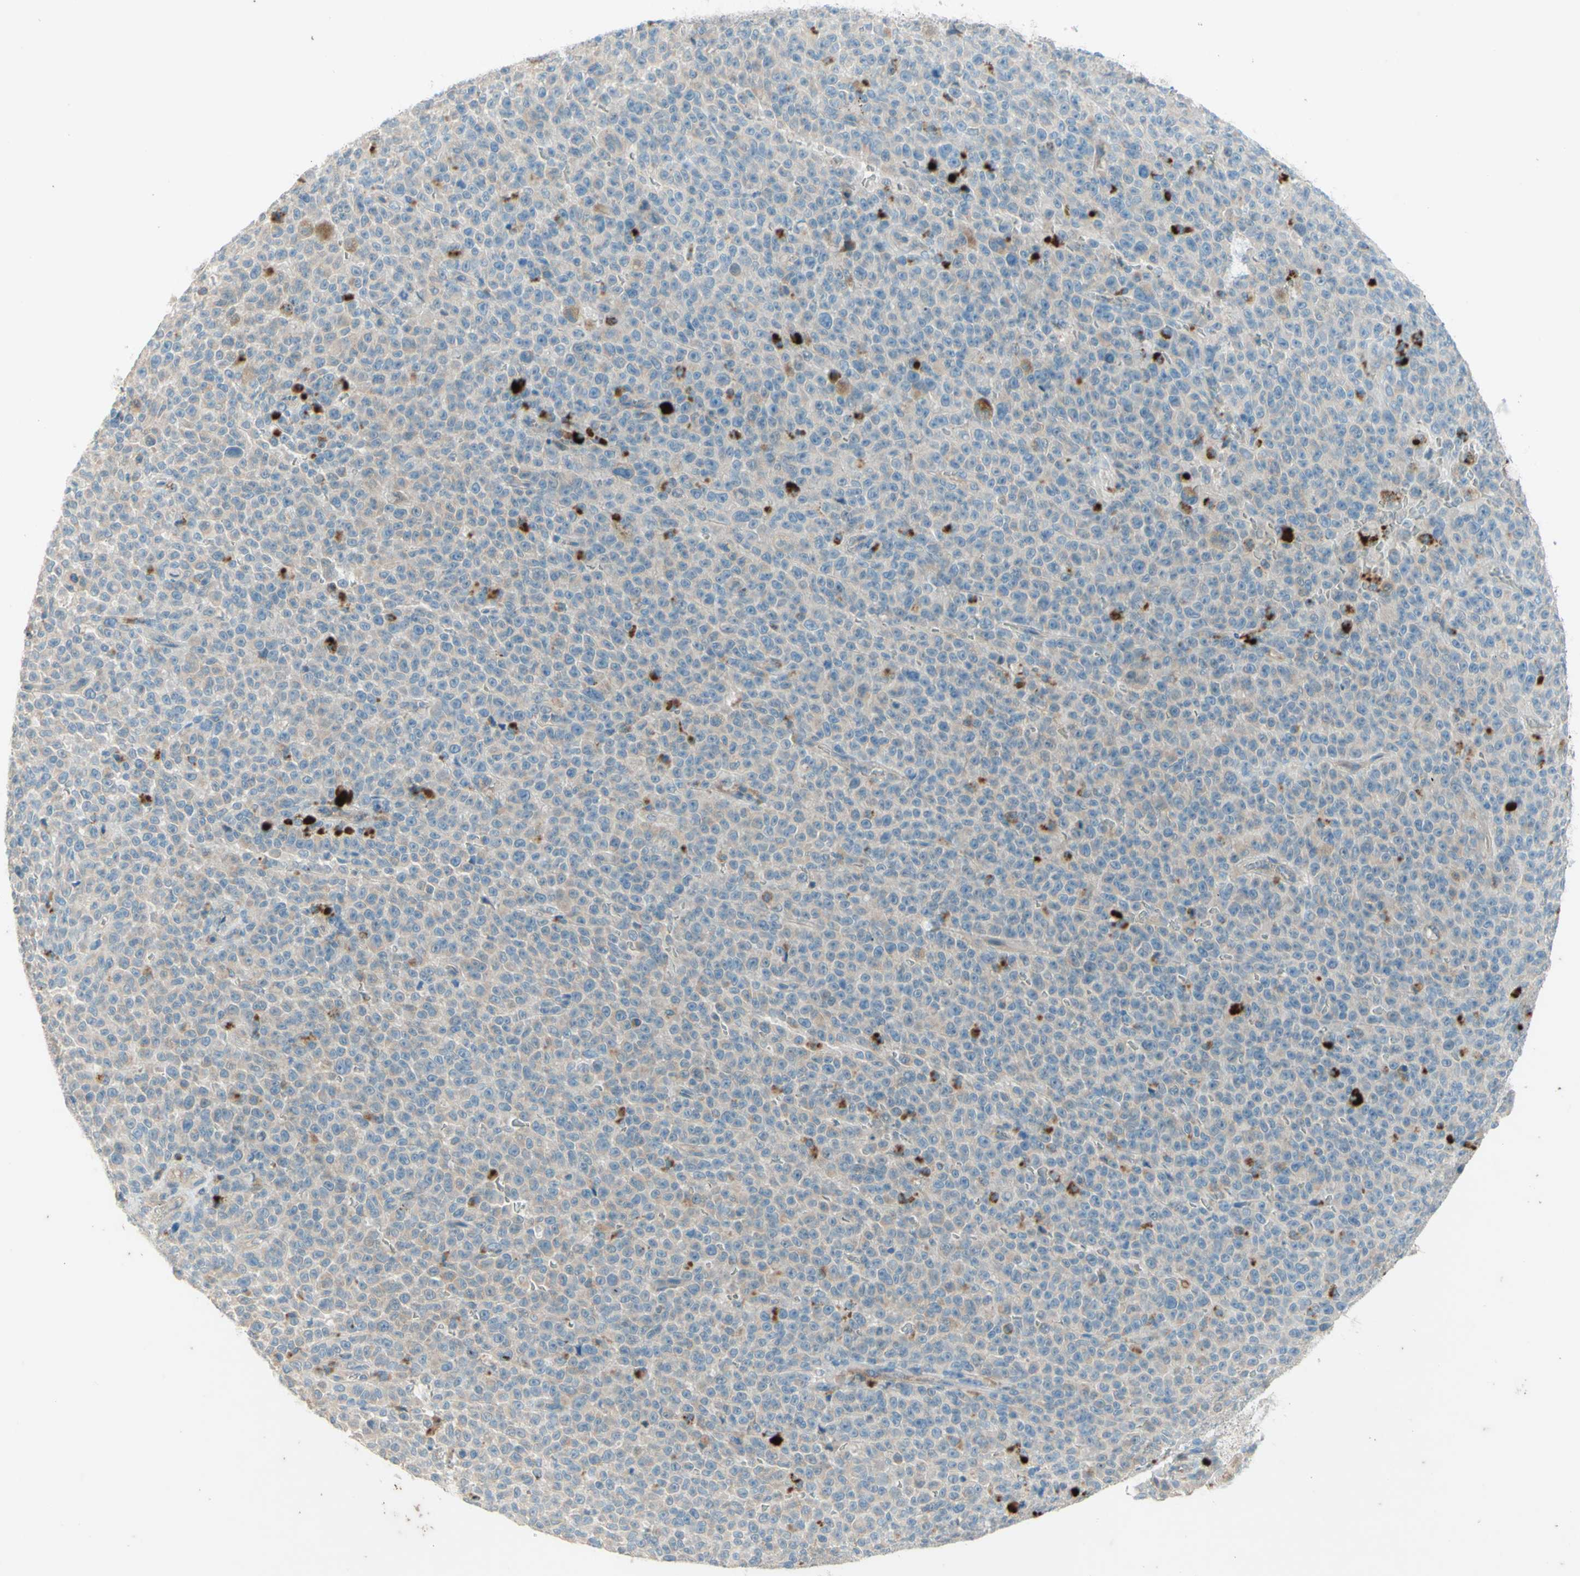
{"staining": {"intensity": "negative", "quantity": "none", "location": "none"}, "tissue": "melanoma", "cell_type": "Tumor cells", "image_type": "cancer", "snomed": [{"axis": "morphology", "description": "Malignant melanoma, NOS"}, {"axis": "topography", "description": "Skin"}], "caption": "There is no significant staining in tumor cells of malignant melanoma. (Stains: DAB (3,3'-diaminobenzidine) immunohistochemistry (IHC) with hematoxylin counter stain, Microscopy: brightfield microscopy at high magnification).", "gene": "IL2", "patient": {"sex": "female", "age": 82}}